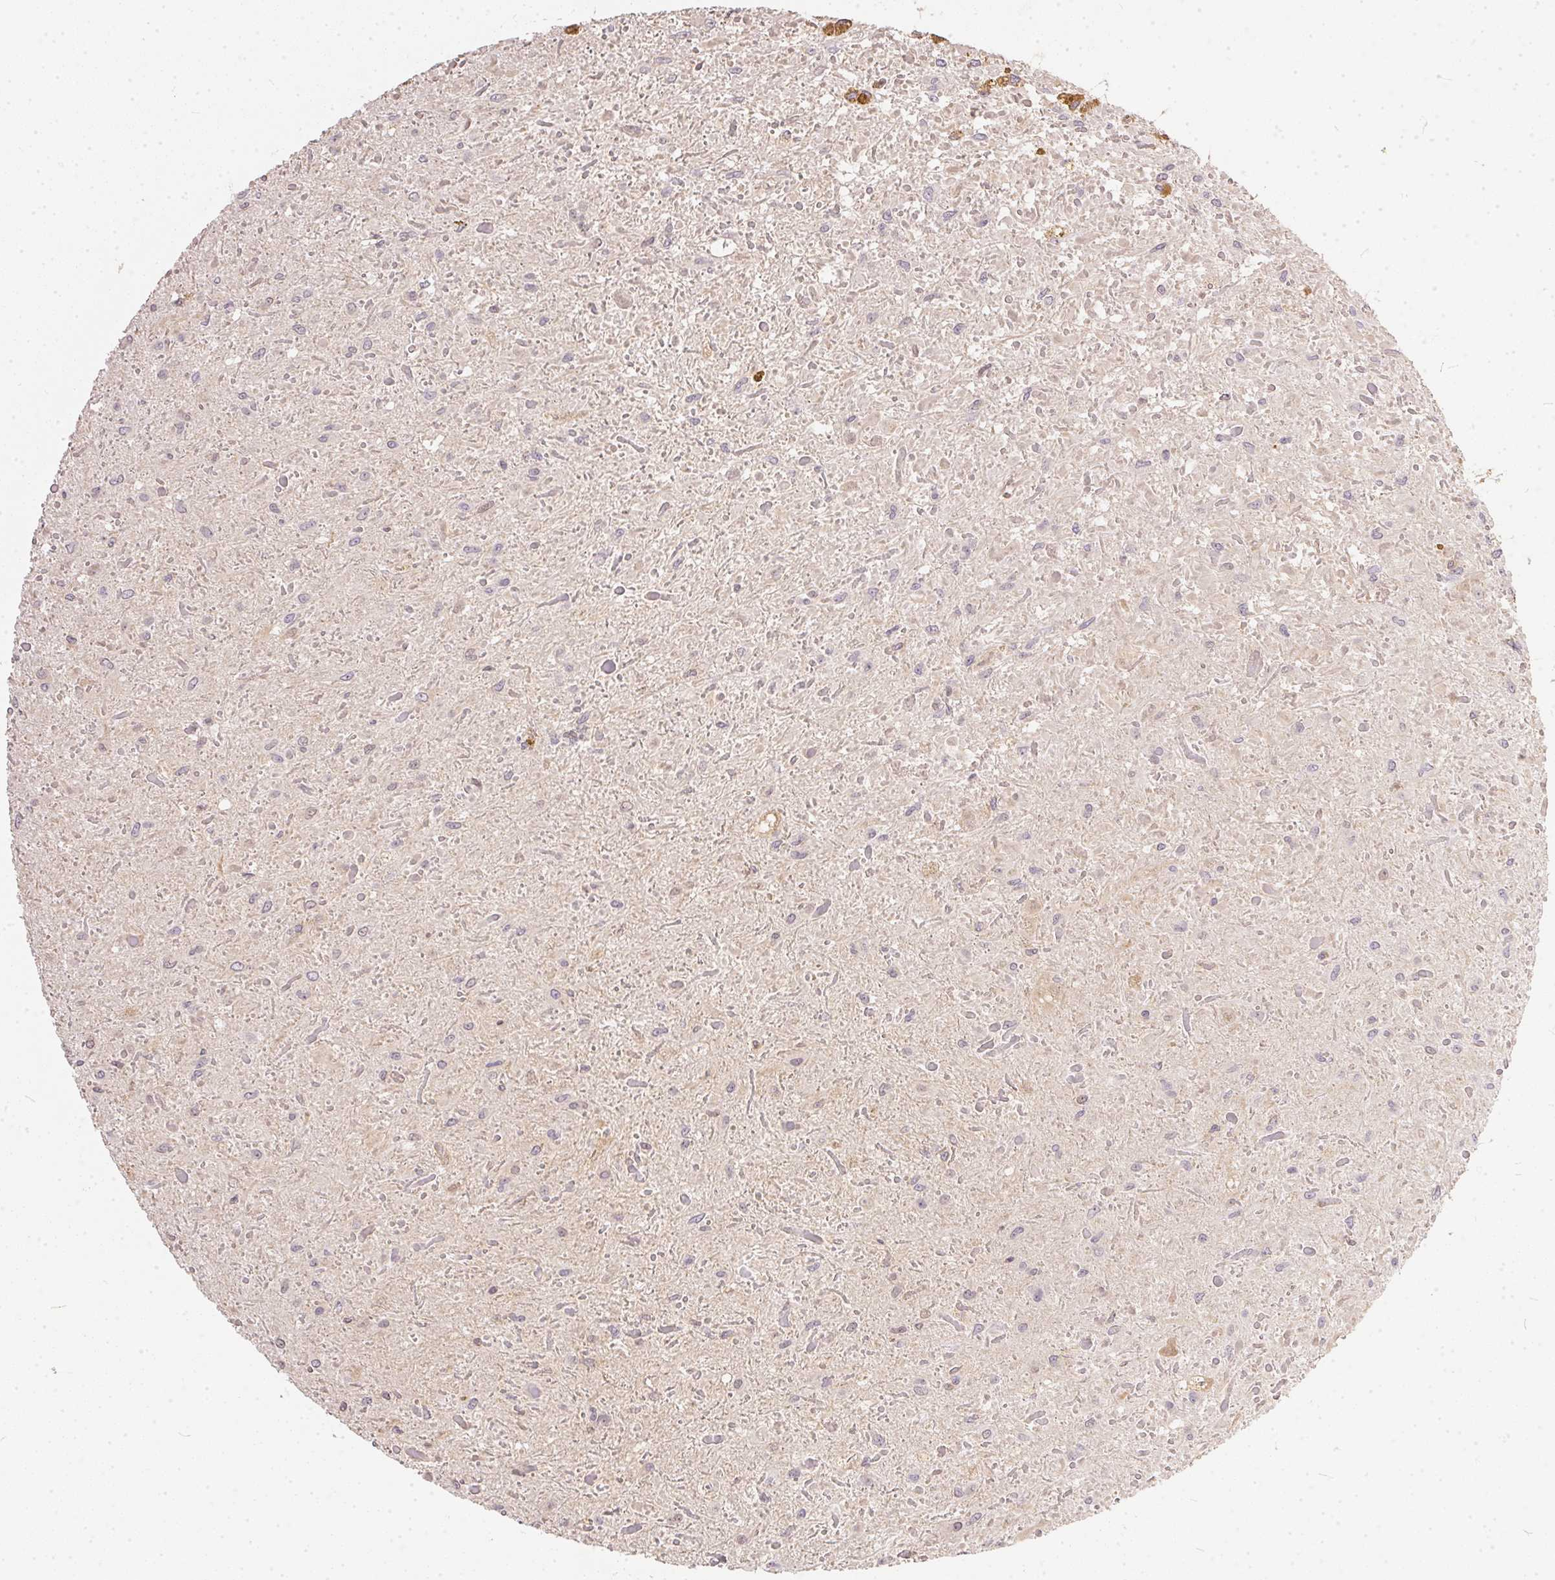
{"staining": {"intensity": "negative", "quantity": "none", "location": "none"}, "tissue": "glioma", "cell_type": "Tumor cells", "image_type": "cancer", "snomed": [{"axis": "morphology", "description": "Glioma, malignant, Low grade"}, {"axis": "topography", "description": "Cerebellum"}], "caption": "IHC image of neoplastic tissue: human glioma stained with DAB (3,3'-diaminobenzidine) displays no significant protein staining in tumor cells.", "gene": "BLMH", "patient": {"sex": "female", "age": 14}}